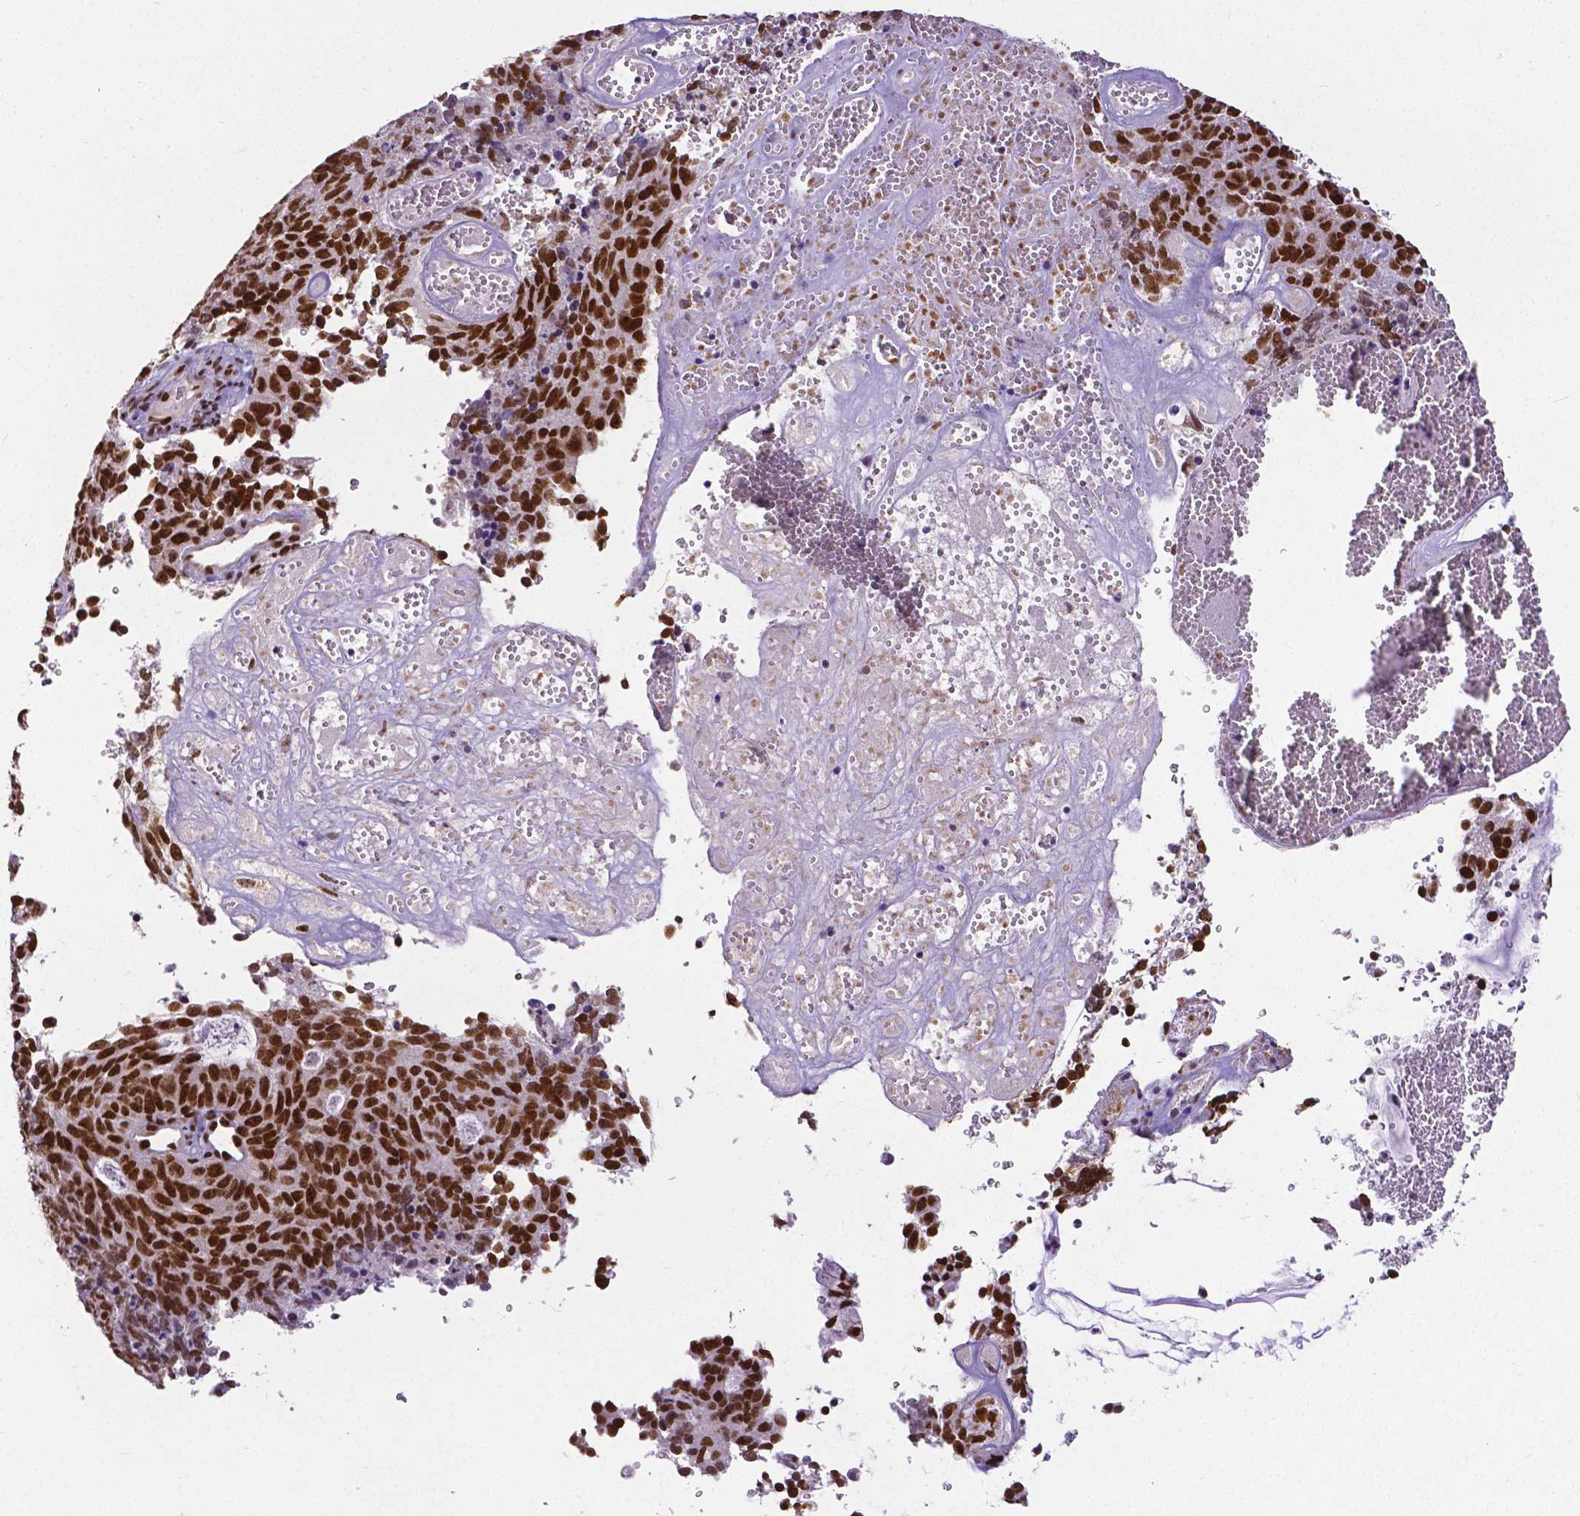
{"staining": {"intensity": "strong", "quantity": ">75%", "location": "nuclear"}, "tissue": "cervical cancer", "cell_type": "Tumor cells", "image_type": "cancer", "snomed": [{"axis": "morphology", "description": "Adenocarcinoma, NOS"}, {"axis": "topography", "description": "Cervix"}], "caption": "DAB immunohistochemical staining of cervical cancer (adenocarcinoma) exhibits strong nuclear protein expression in approximately >75% of tumor cells. The protein of interest is stained brown, and the nuclei are stained in blue (DAB (3,3'-diaminobenzidine) IHC with brightfield microscopy, high magnification).", "gene": "ATRX", "patient": {"sex": "female", "age": 38}}